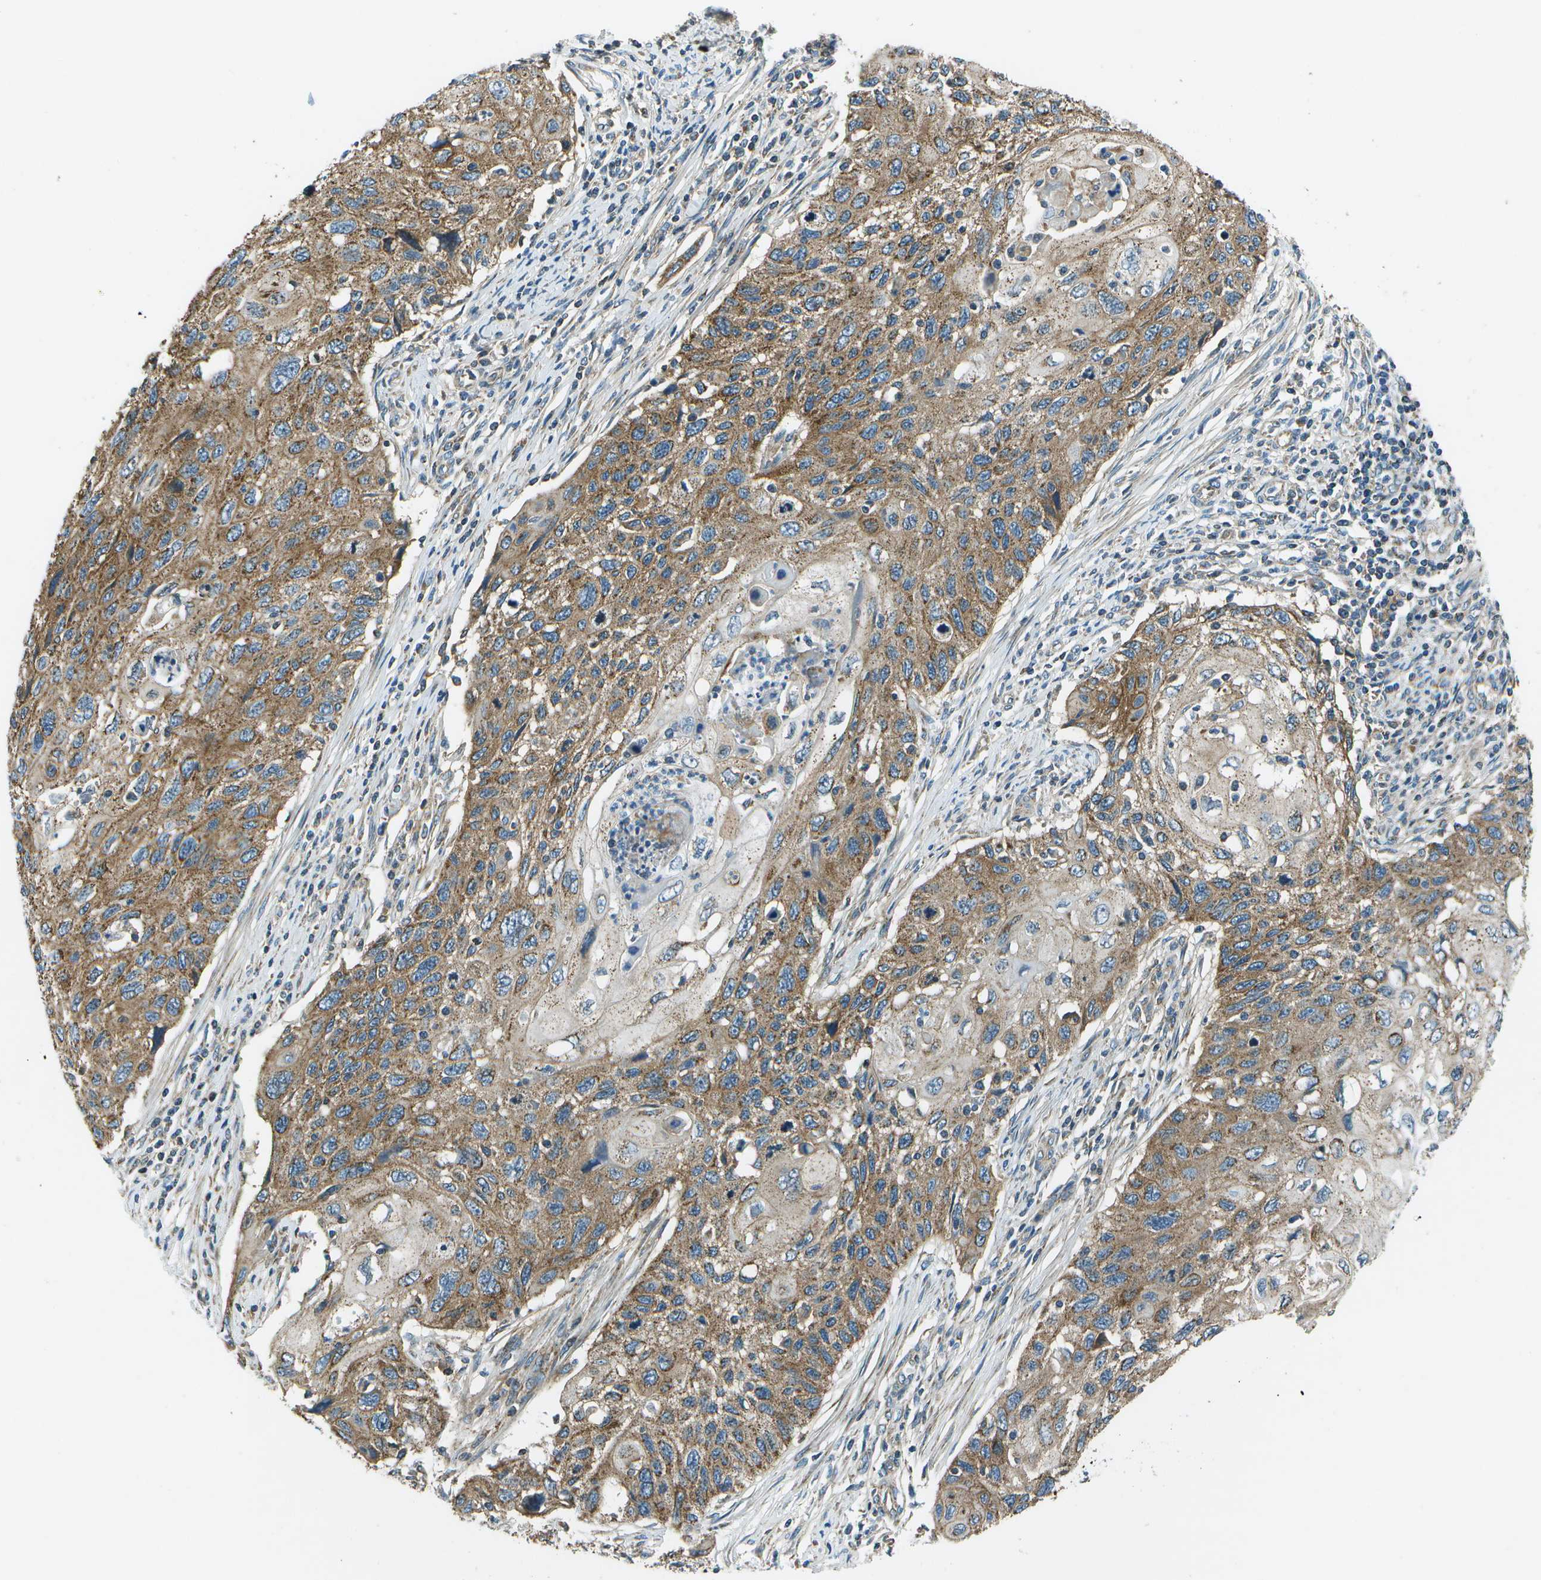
{"staining": {"intensity": "moderate", "quantity": ">75%", "location": "cytoplasmic/membranous"}, "tissue": "cervical cancer", "cell_type": "Tumor cells", "image_type": "cancer", "snomed": [{"axis": "morphology", "description": "Squamous cell carcinoma, NOS"}, {"axis": "topography", "description": "Cervix"}], "caption": "Cervical squamous cell carcinoma stained with a brown dye shows moderate cytoplasmic/membranous positive staining in approximately >75% of tumor cells.", "gene": "TMEM51", "patient": {"sex": "female", "age": 70}}